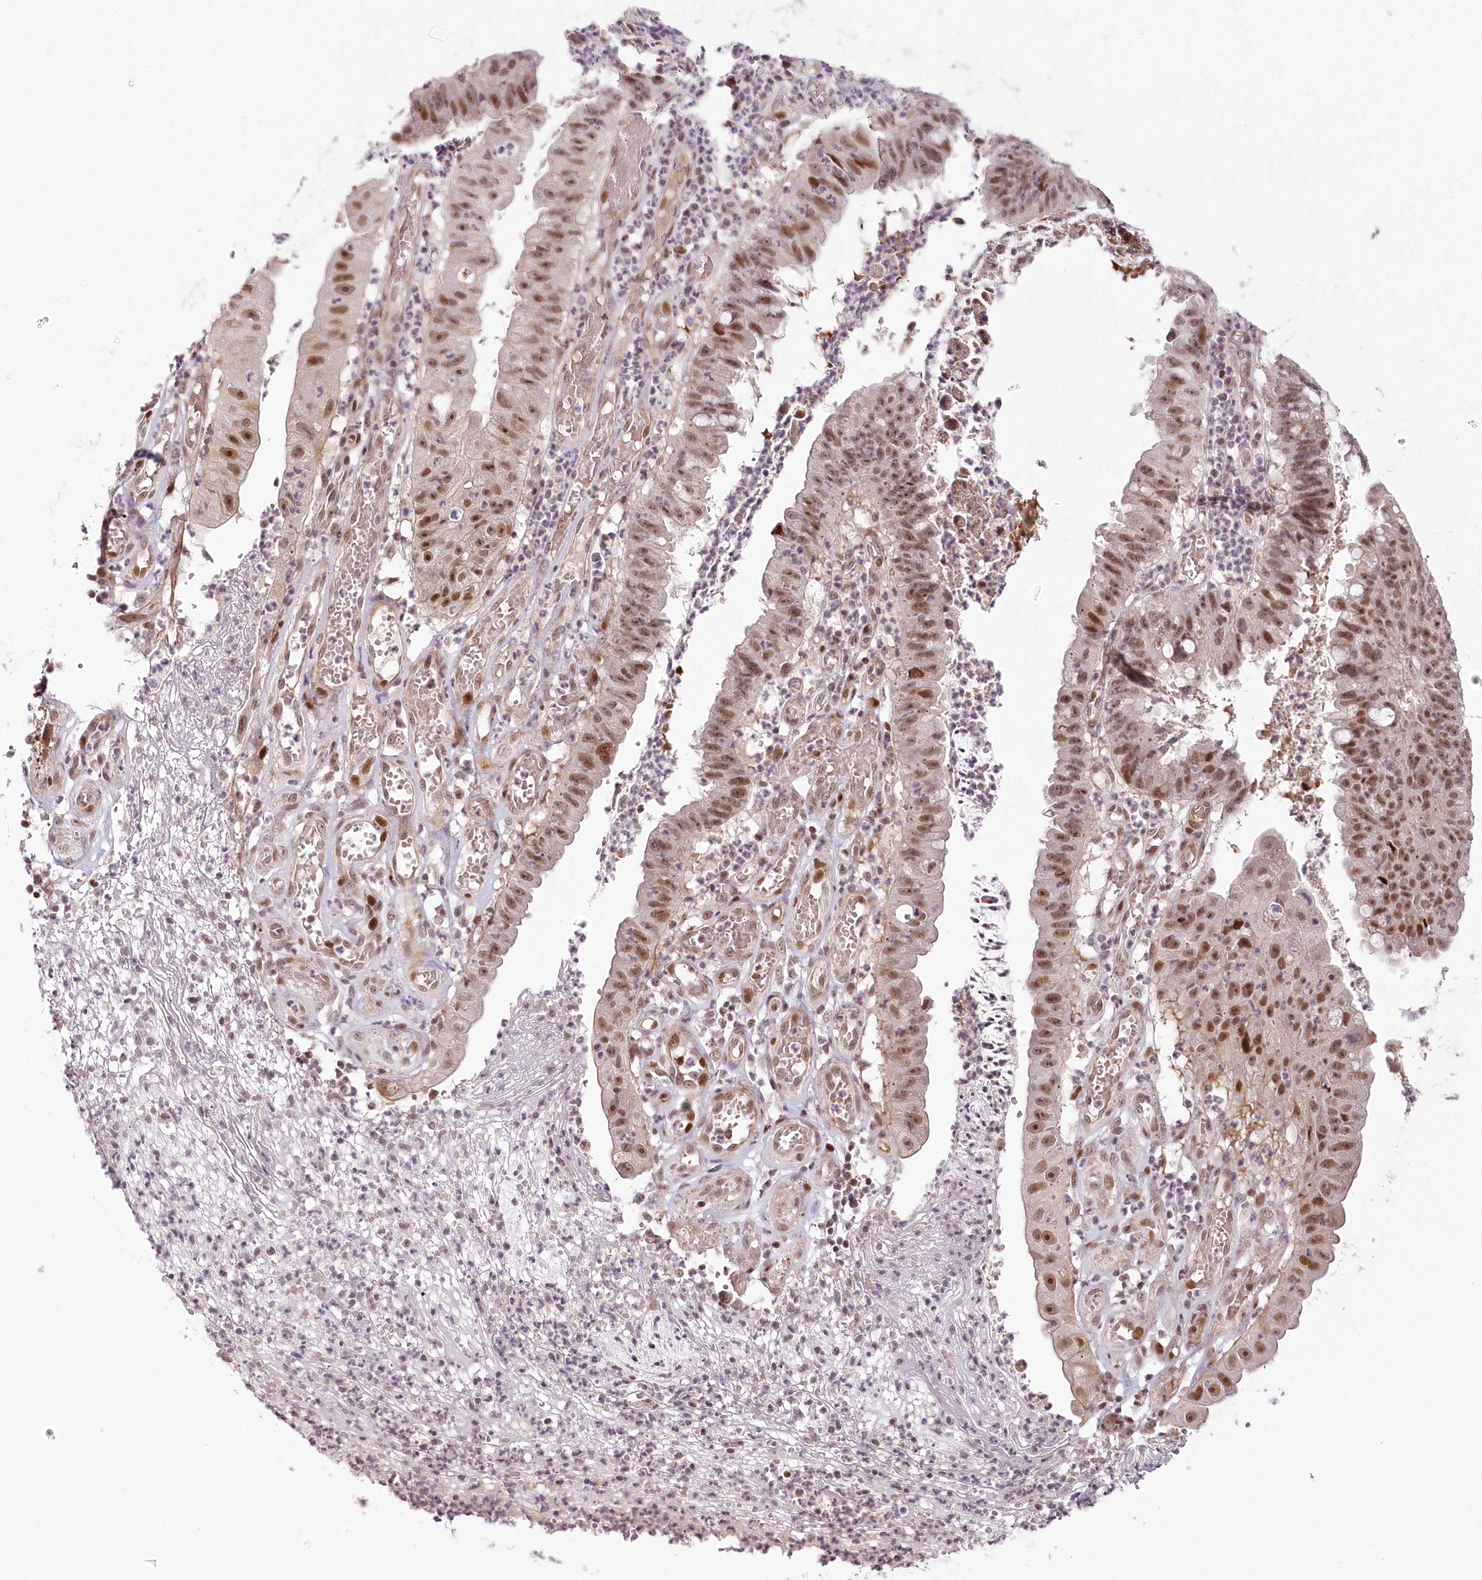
{"staining": {"intensity": "moderate", "quantity": ">75%", "location": "nuclear"}, "tissue": "stomach cancer", "cell_type": "Tumor cells", "image_type": "cancer", "snomed": [{"axis": "morphology", "description": "Adenocarcinoma, NOS"}, {"axis": "topography", "description": "Stomach"}], "caption": "This is an image of IHC staining of stomach cancer (adenocarcinoma), which shows moderate expression in the nuclear of tumor cells.", "gene": "FAM204A", "patient": {"sex": "male", "age": 59}}